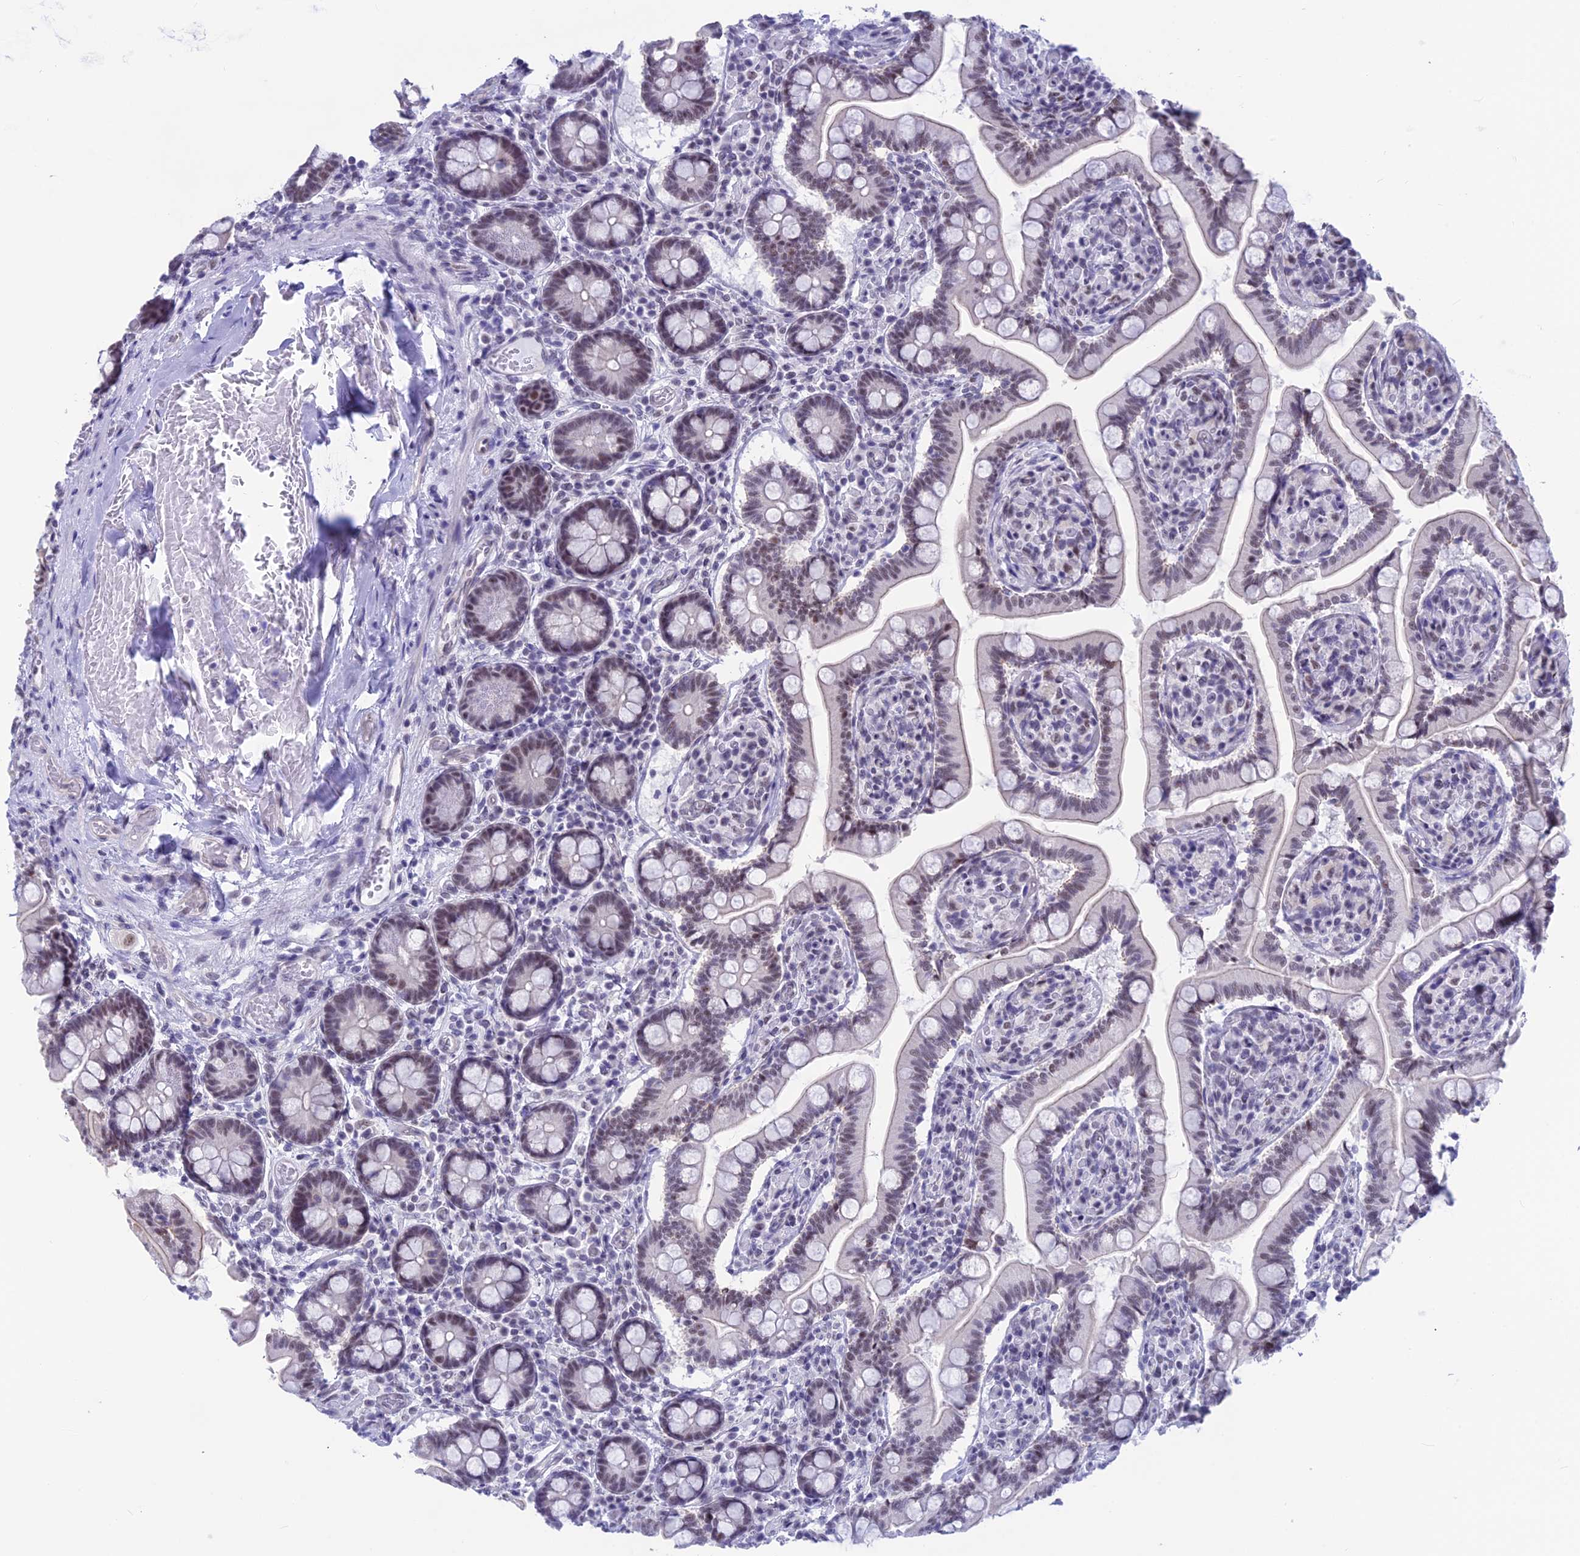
{"staining": {"intensity": "moderate", "quantity": "25%-75%", "location": "nuclear"}, "tissue": "small intestine", "cell_type": "Glandular cells", "image_type": "normal", "snomed": [{"axis": "morphology", "description": "Normal tissue, NOS"}, {"axis": "topography", "description": "Small intestine"}], "caption": "Glandular cells show medium levels of moderate nuclear staining in approximately 25%-75% of cells in unremarkable human small intestine. The staining was performed using DAB (3,3'-diaminobenzidine), with brown indicating positive protein expression. Nuclei are stained blue with hematoxylin.", "gene": "SRSF5", "patient": {"sex": "female", "age": 64}}